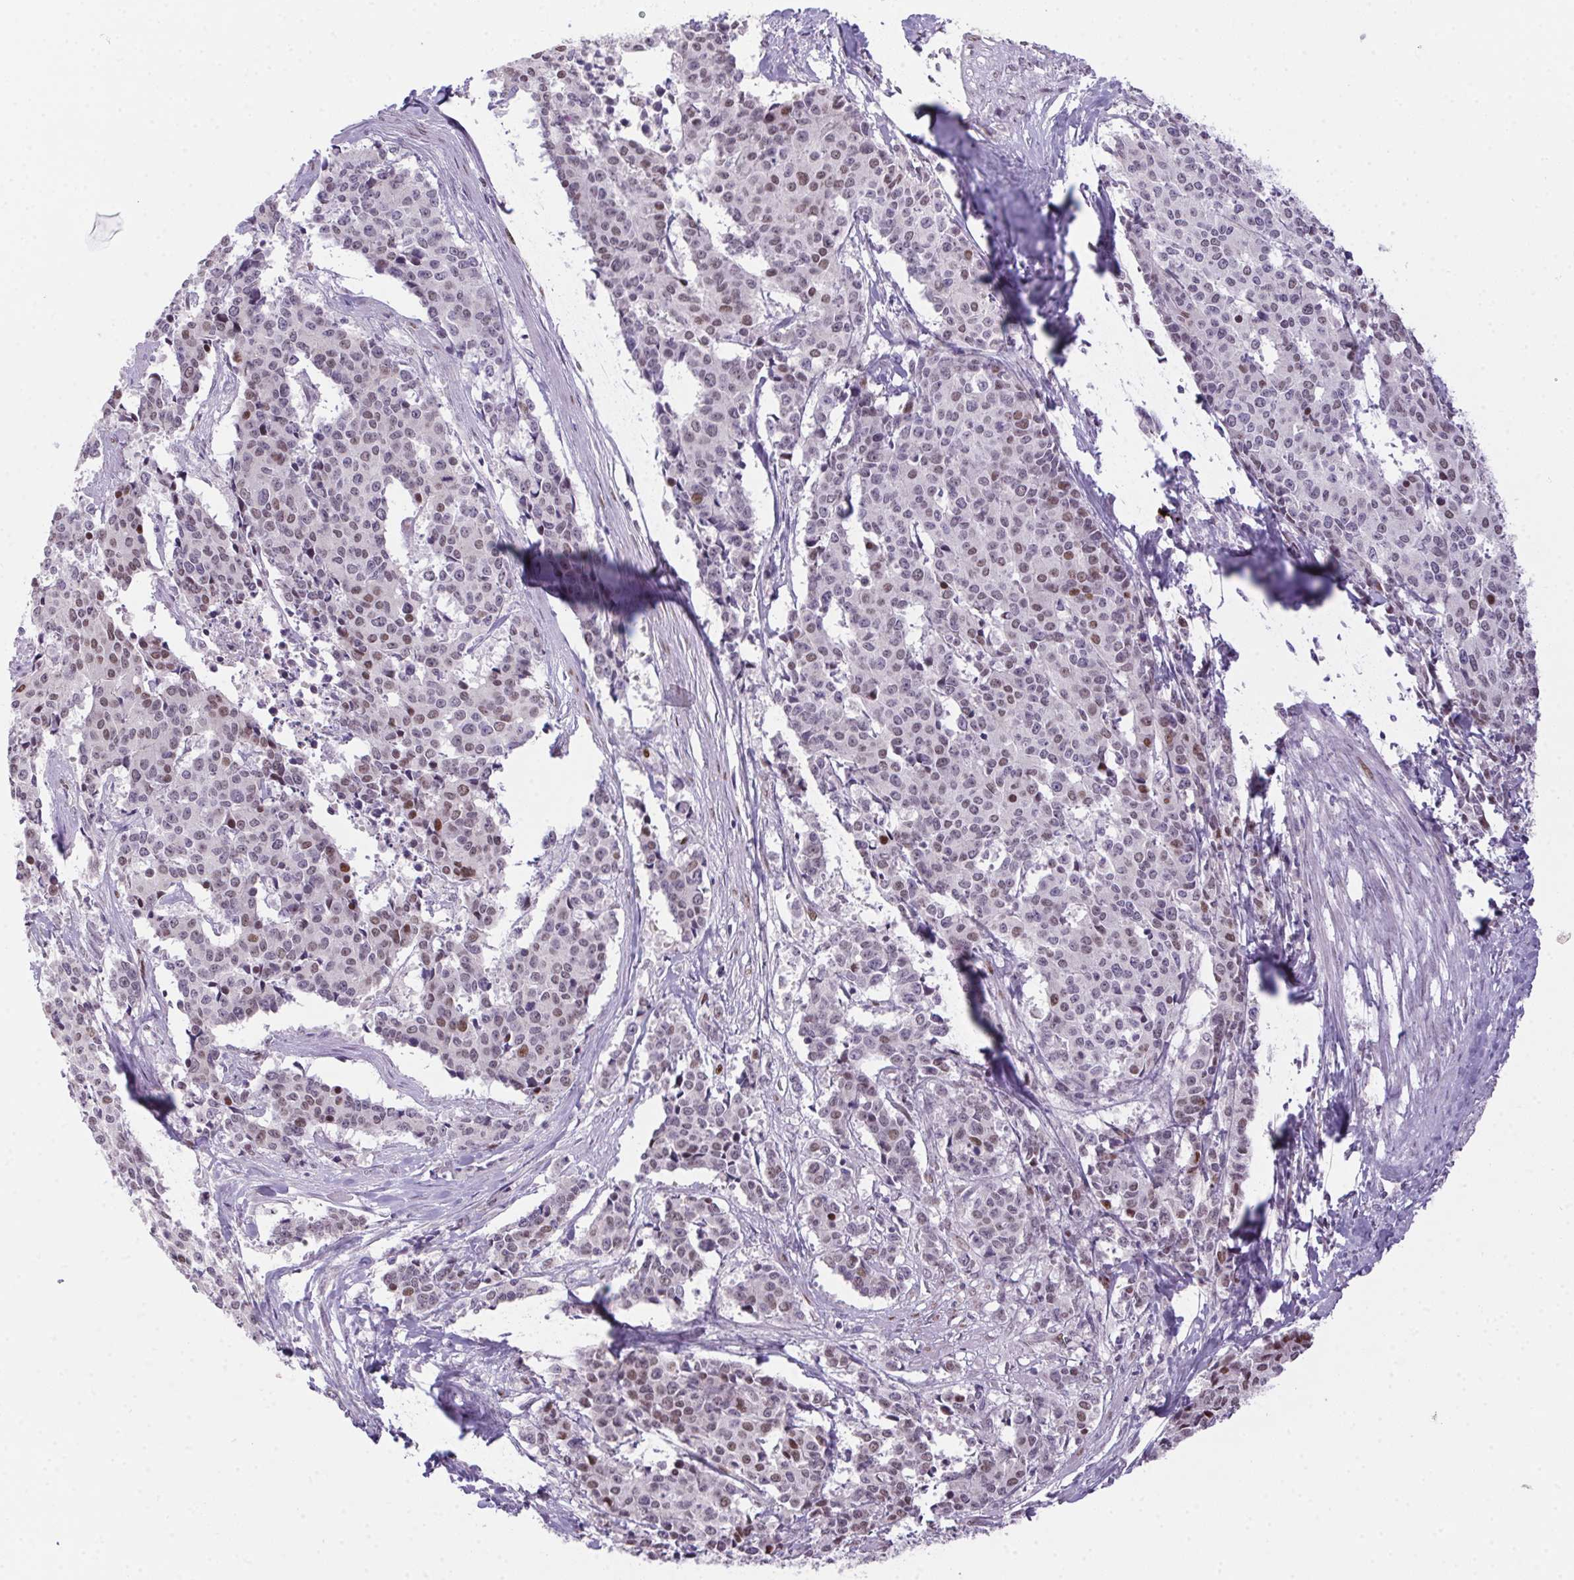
{"staining": {"intensity": "weak", "quantity": "<25%", "location": "nuclear"}, "tissue": "cervical cancer", "cell_type": "Tumor cells", "image_type": "cancer", "snomed": [{"axis": "morphology", "description": "Squamous cell carcinoma, NOS"}, {"axis": "topography", "description": "Cervix"}], "caption": "Immunohistochemistry (IHC) photomicrograph of human cervical cancer stained for a protein (brown), which demonstrates no positivity in tumor cells.", "gene": "SP9", "patient": {"sex": "female", "age": 28}}